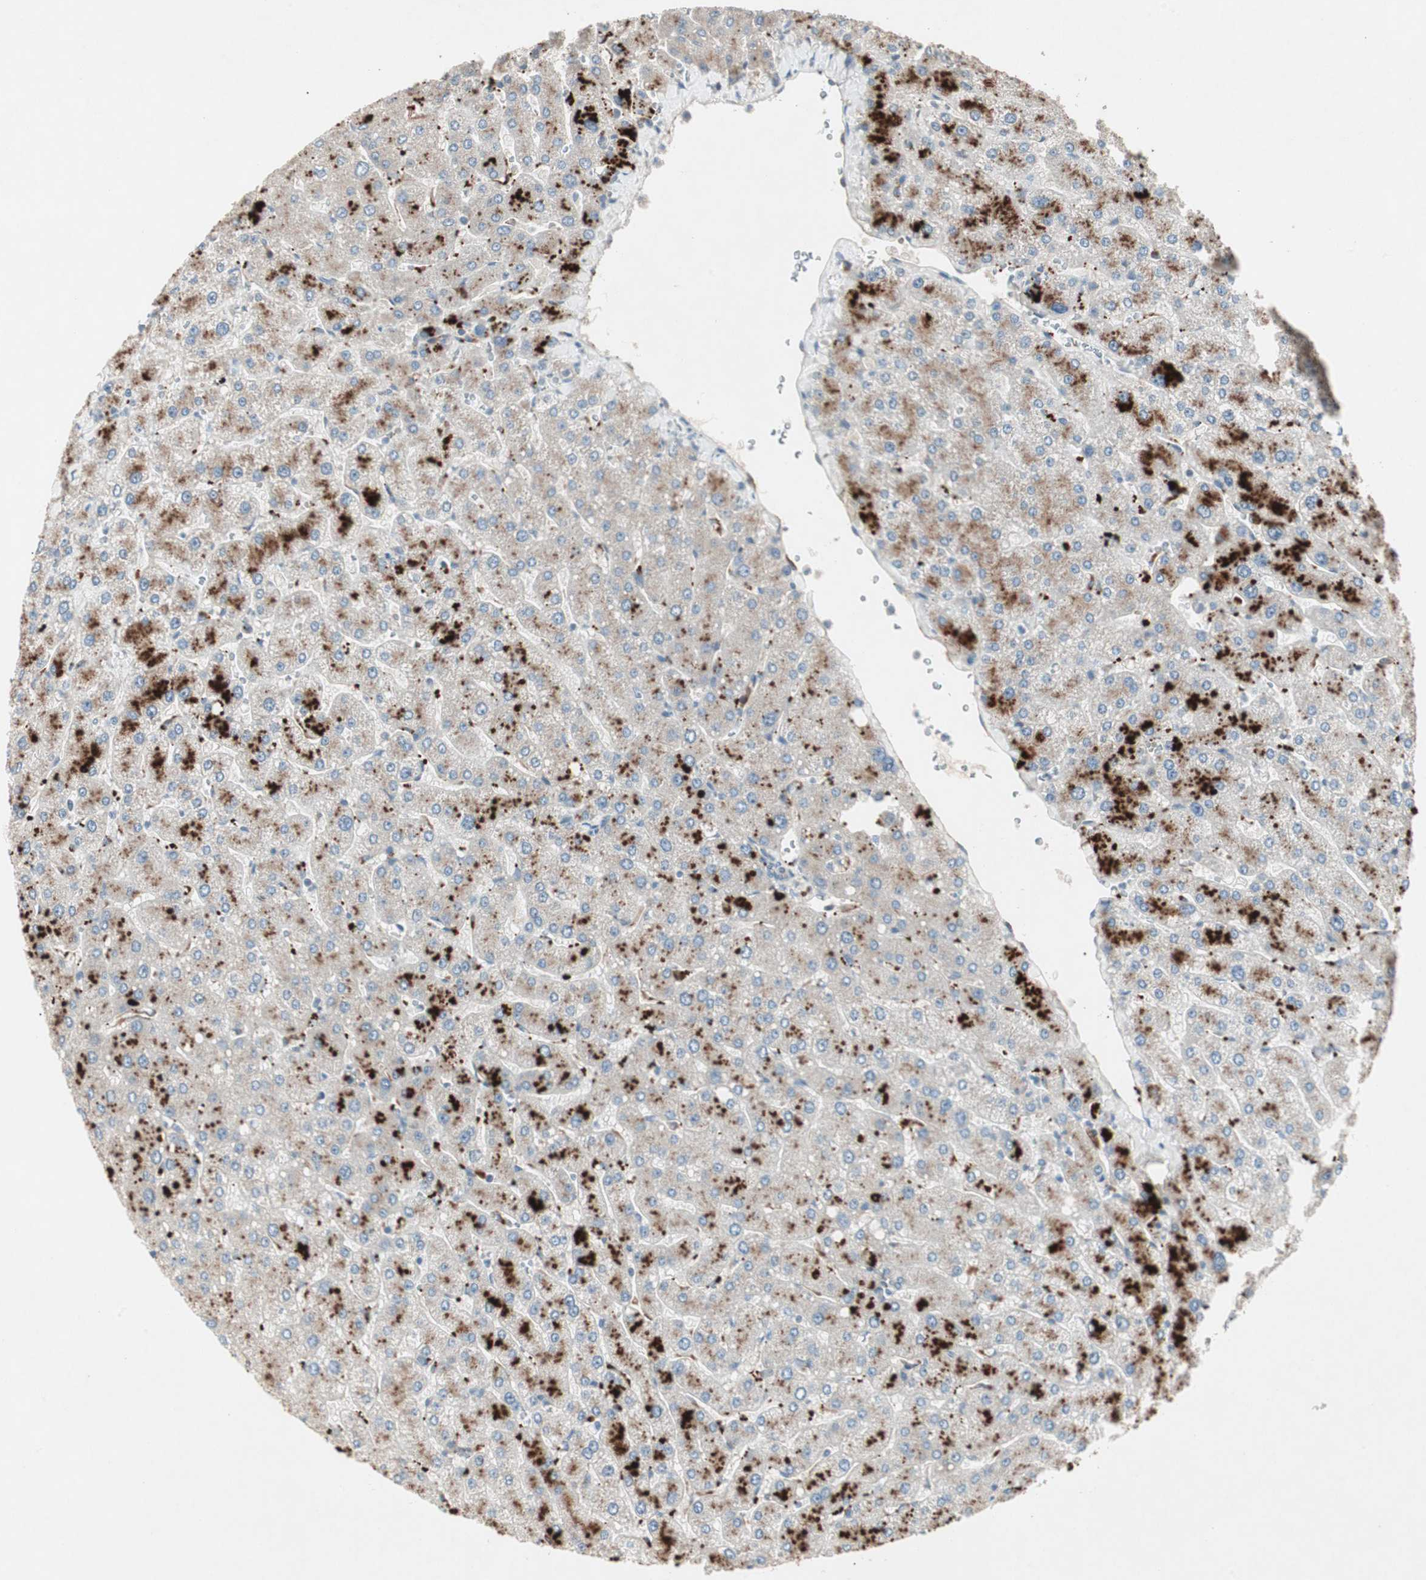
{"staining": {"intensity": "weak", "quantity": "25%-75%", "location": "cytoplasmic/membranous"}, "tissue": "liver", "cell_type": "Cholangiocytes", "image_type": "normal", "snomed": [{"axis": "morphology", "description": "Normal tissue, NOS"}, {"axis": "topography", "description": "Liver"}], "caption": "An immunohistochemistry micrograph of unremarkable tissue is shown. Protein staining in brown labels weak cytoplasmic/membranous positivity in liver within cholangiocytes.", "gene": "FGFR4", "patient": {"sex": "male", "age": 55}}